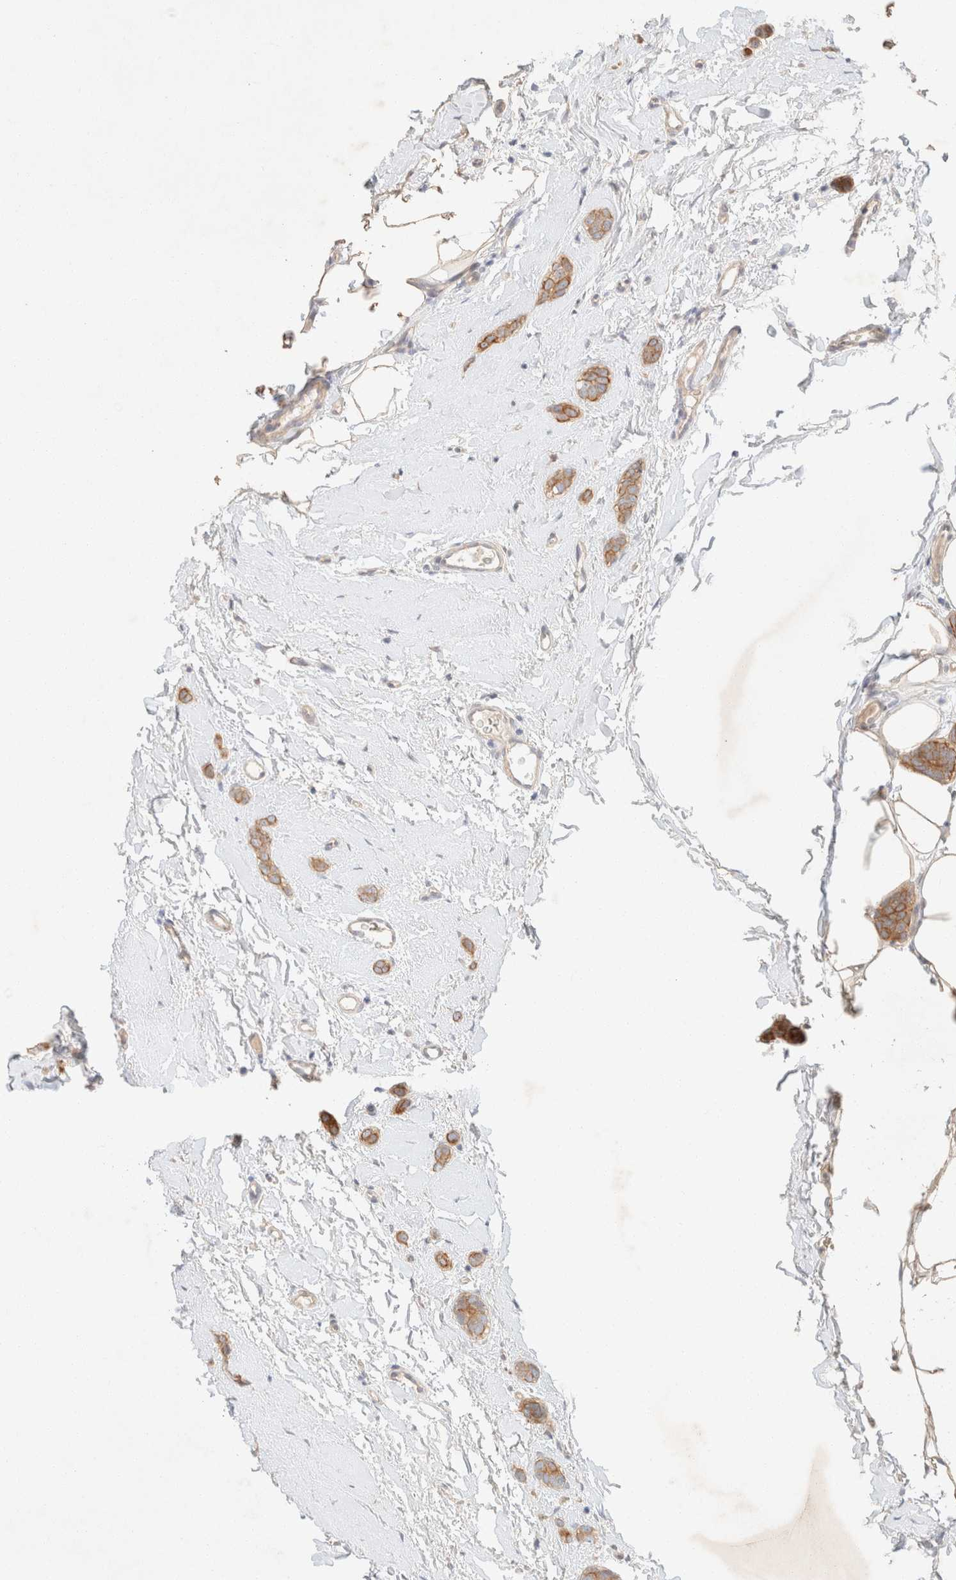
{"staining": {"intensity": "moderate", "quantity": ">75%", "location": "cytoplasmic/membranous"}, "tissue": "breast cancer", "cell_type": "Tumor cells", "image_type": "cancer", "snomed": [{"axis": "morphology", "description": "Lobular carcinoma"}, {"axis": "topography", "description": "Skin"}, {"axis": "topography", "description": "Breast"}], "caption": "Human breast cancer (lobular carcinoma) stained with a brown dye shows moderate cytoplasmic/membranous positive expression in approximately >75% of tumor cells.", "gene": "CSNK1E", "patient": {"sex": "female", "age": 46}}